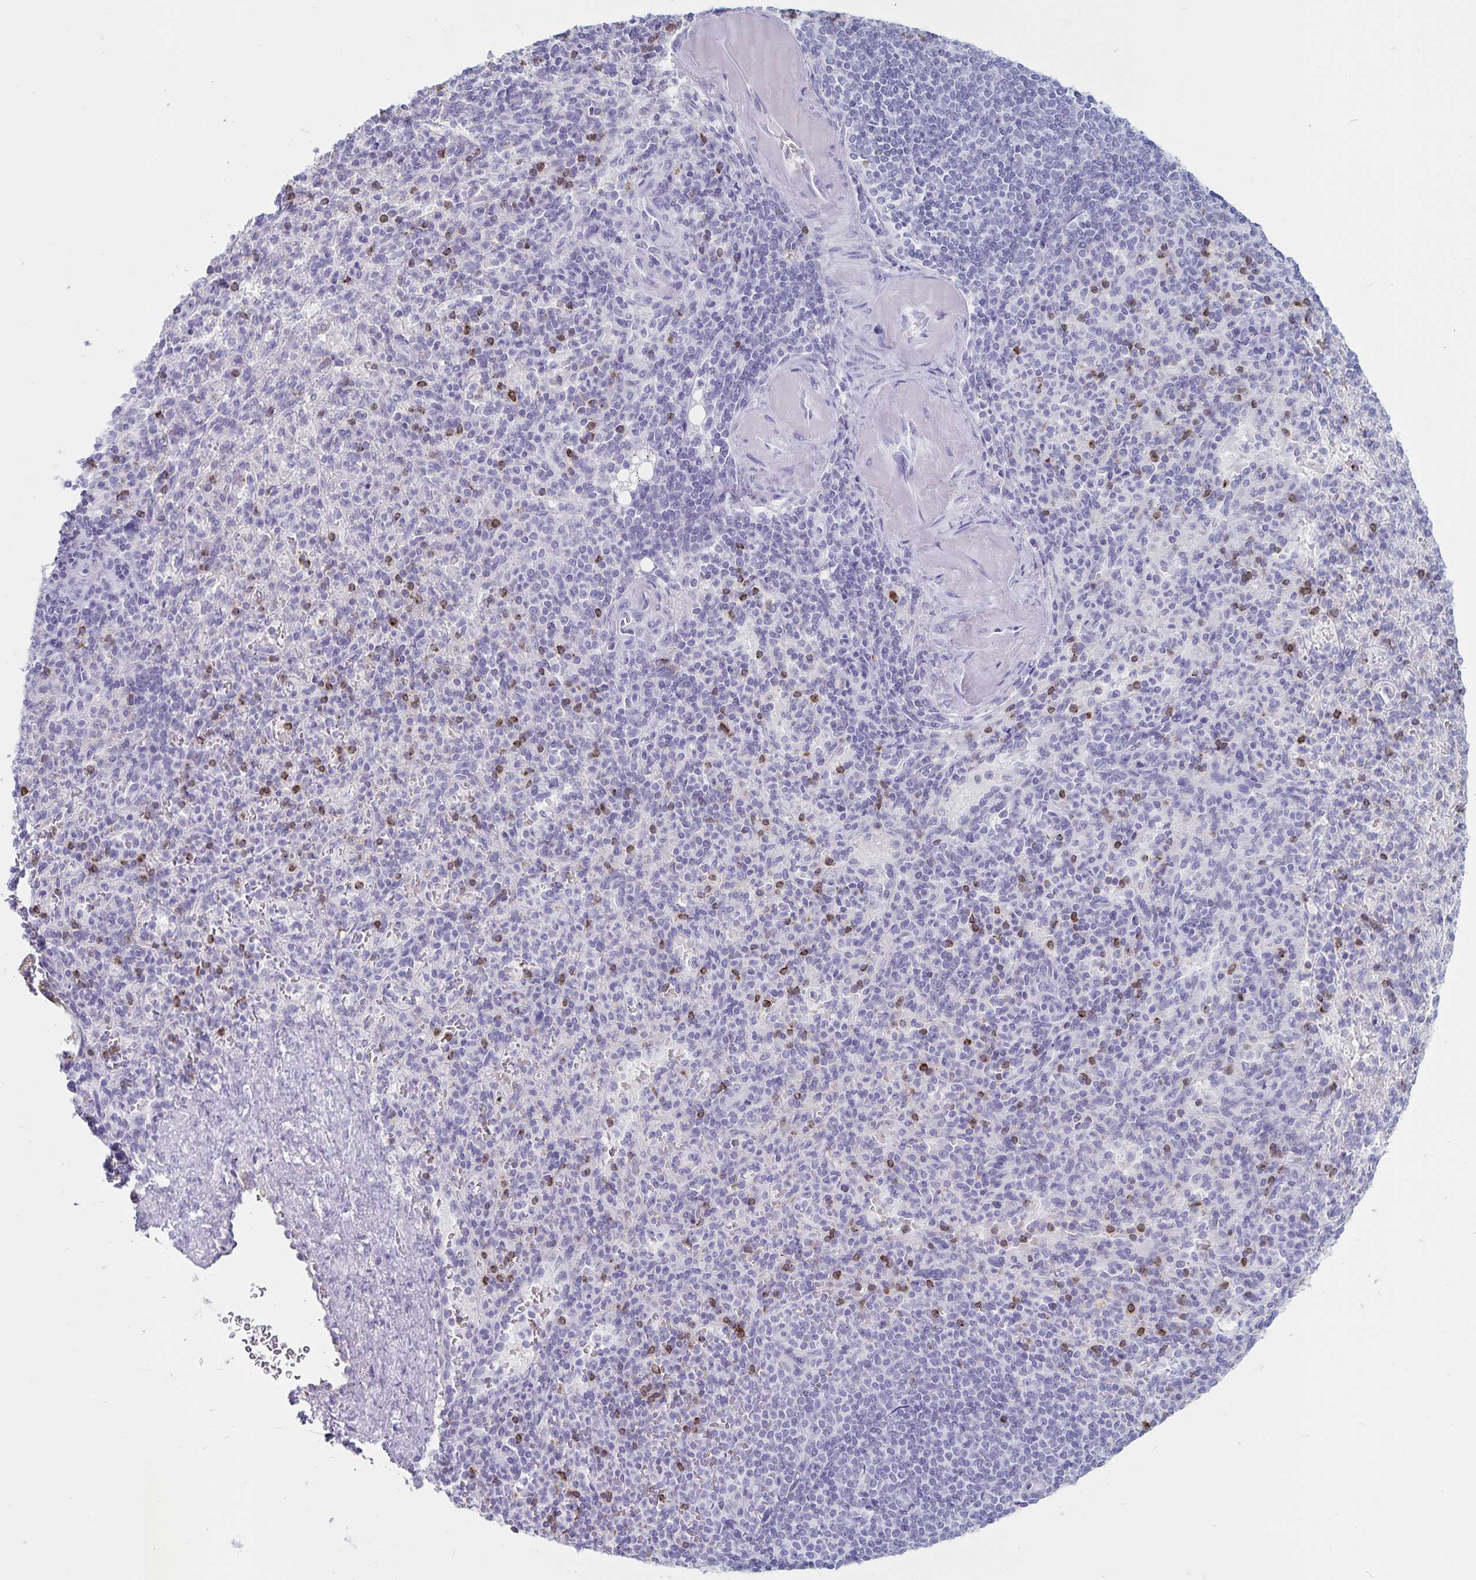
{"staining": {"intensity": "moderate", "quantity": "<25%", "location": "cytoplasmic/membranous"}, "tissue": "spleen", "cell_type": "Cells in red pulp", "image_type": "normal", "snomed": [{"axis": "morphology", "description": "Normal tissue, NOS"}, {"axis": "topography", "description": "Spleen"}], "caption": "Human spleen stained with a brown dye reveals moderate cytoplasmic/membranous positive expression in approximately <25% of cells in red pulp.", "gene": "GNLY", "patient": {"sex": "female", "age": 74}}